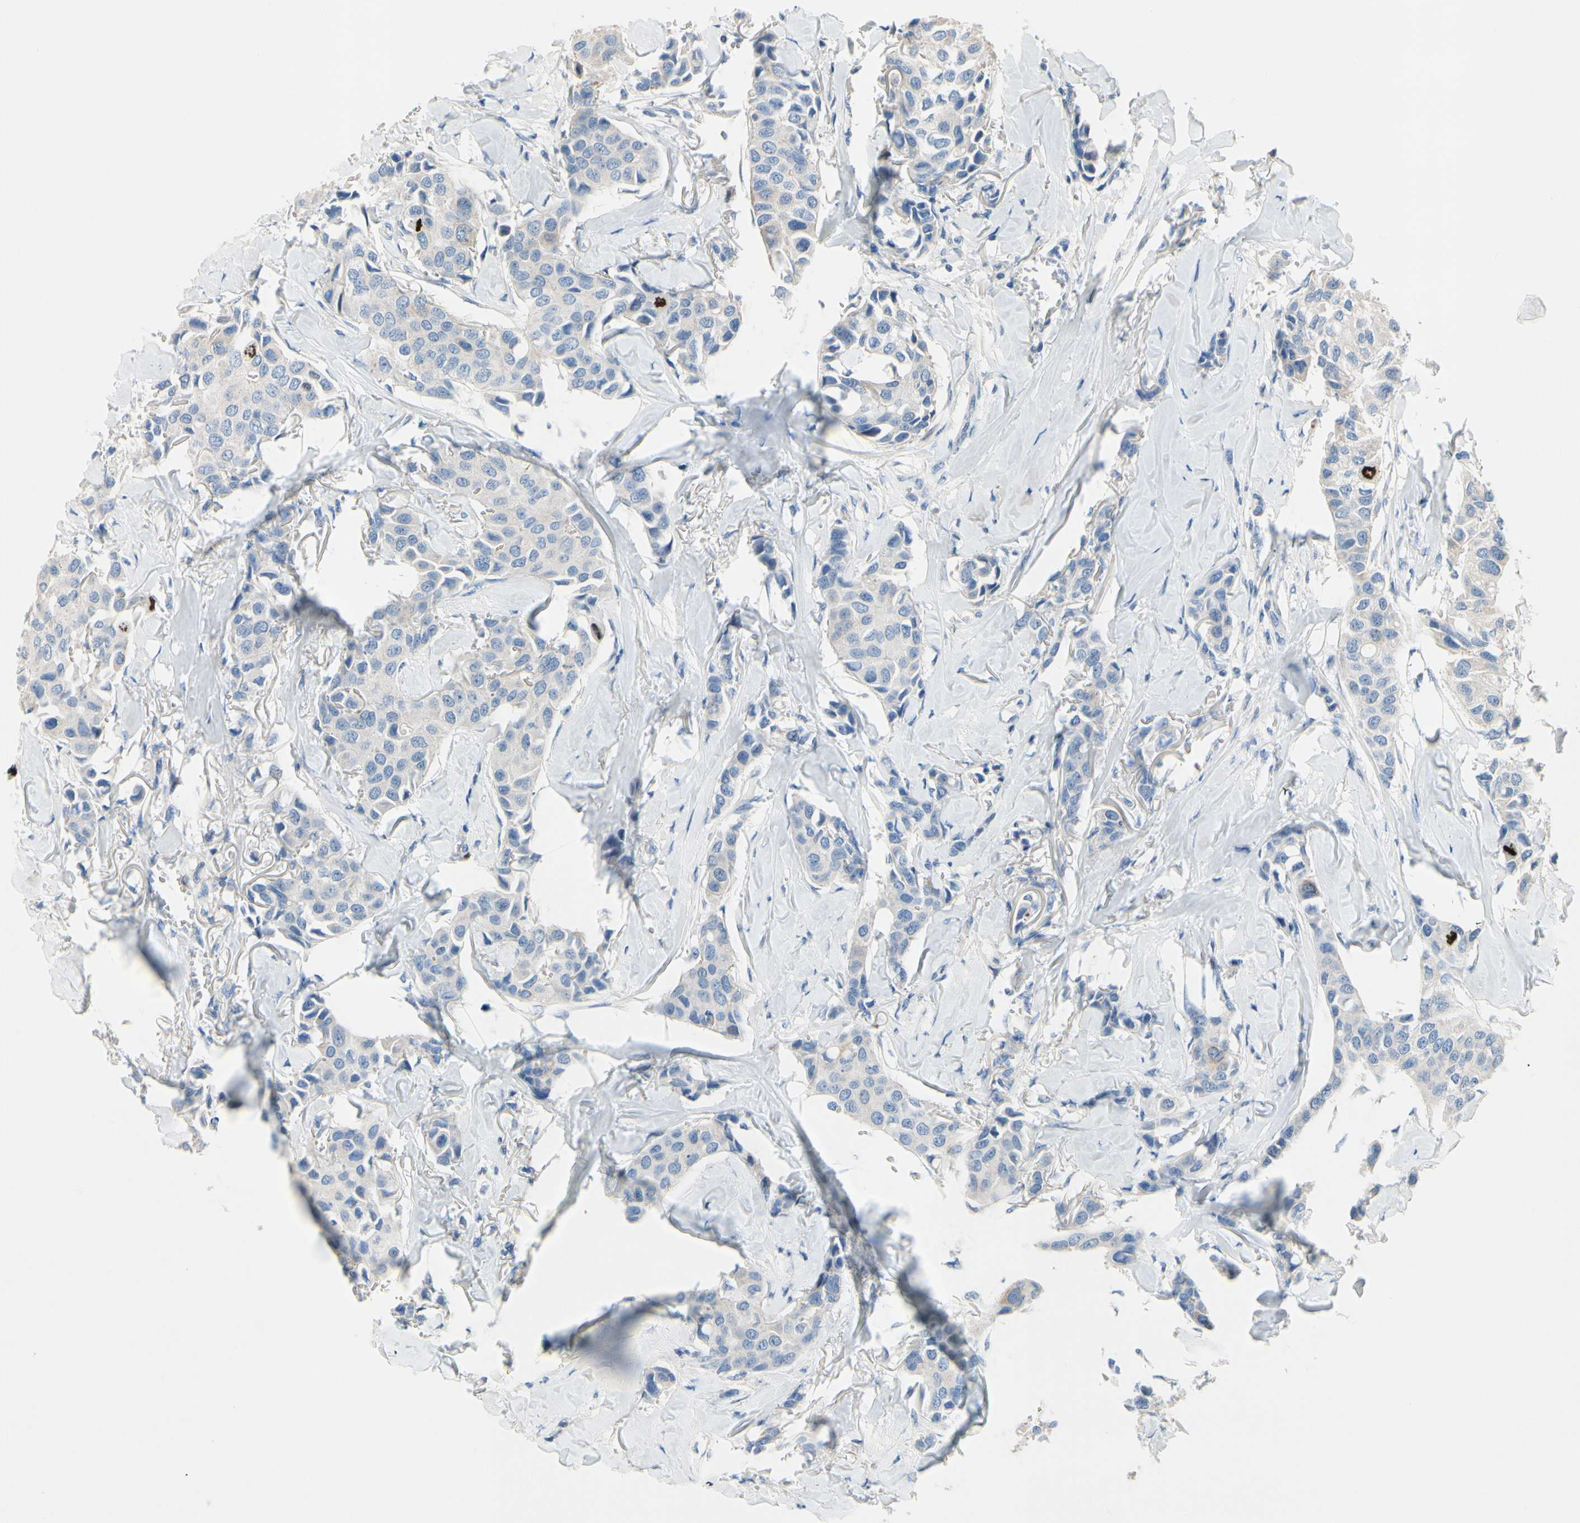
{"staining": {"intensity": "negative", "quantity": "none", "location": "none"}, "tissue": "breast cancer", "cell_type": "Tumor cells", "image_type": "cancer", "snomed": [{"axis": "morphology", "description": "Duct carcinoma"}, {"axis": "topography", "description": "Breast"}], "caption": "A high-resolution micrograph shows immunohistochemistry staining of breast cancer, which shows no significant positivity in tumor cells. (DAB immunohistochemistry visualized using brightfield microscopy, high magnification).", "gene": "CKAP2", "patient": {"sex": "female", "age": 80}}